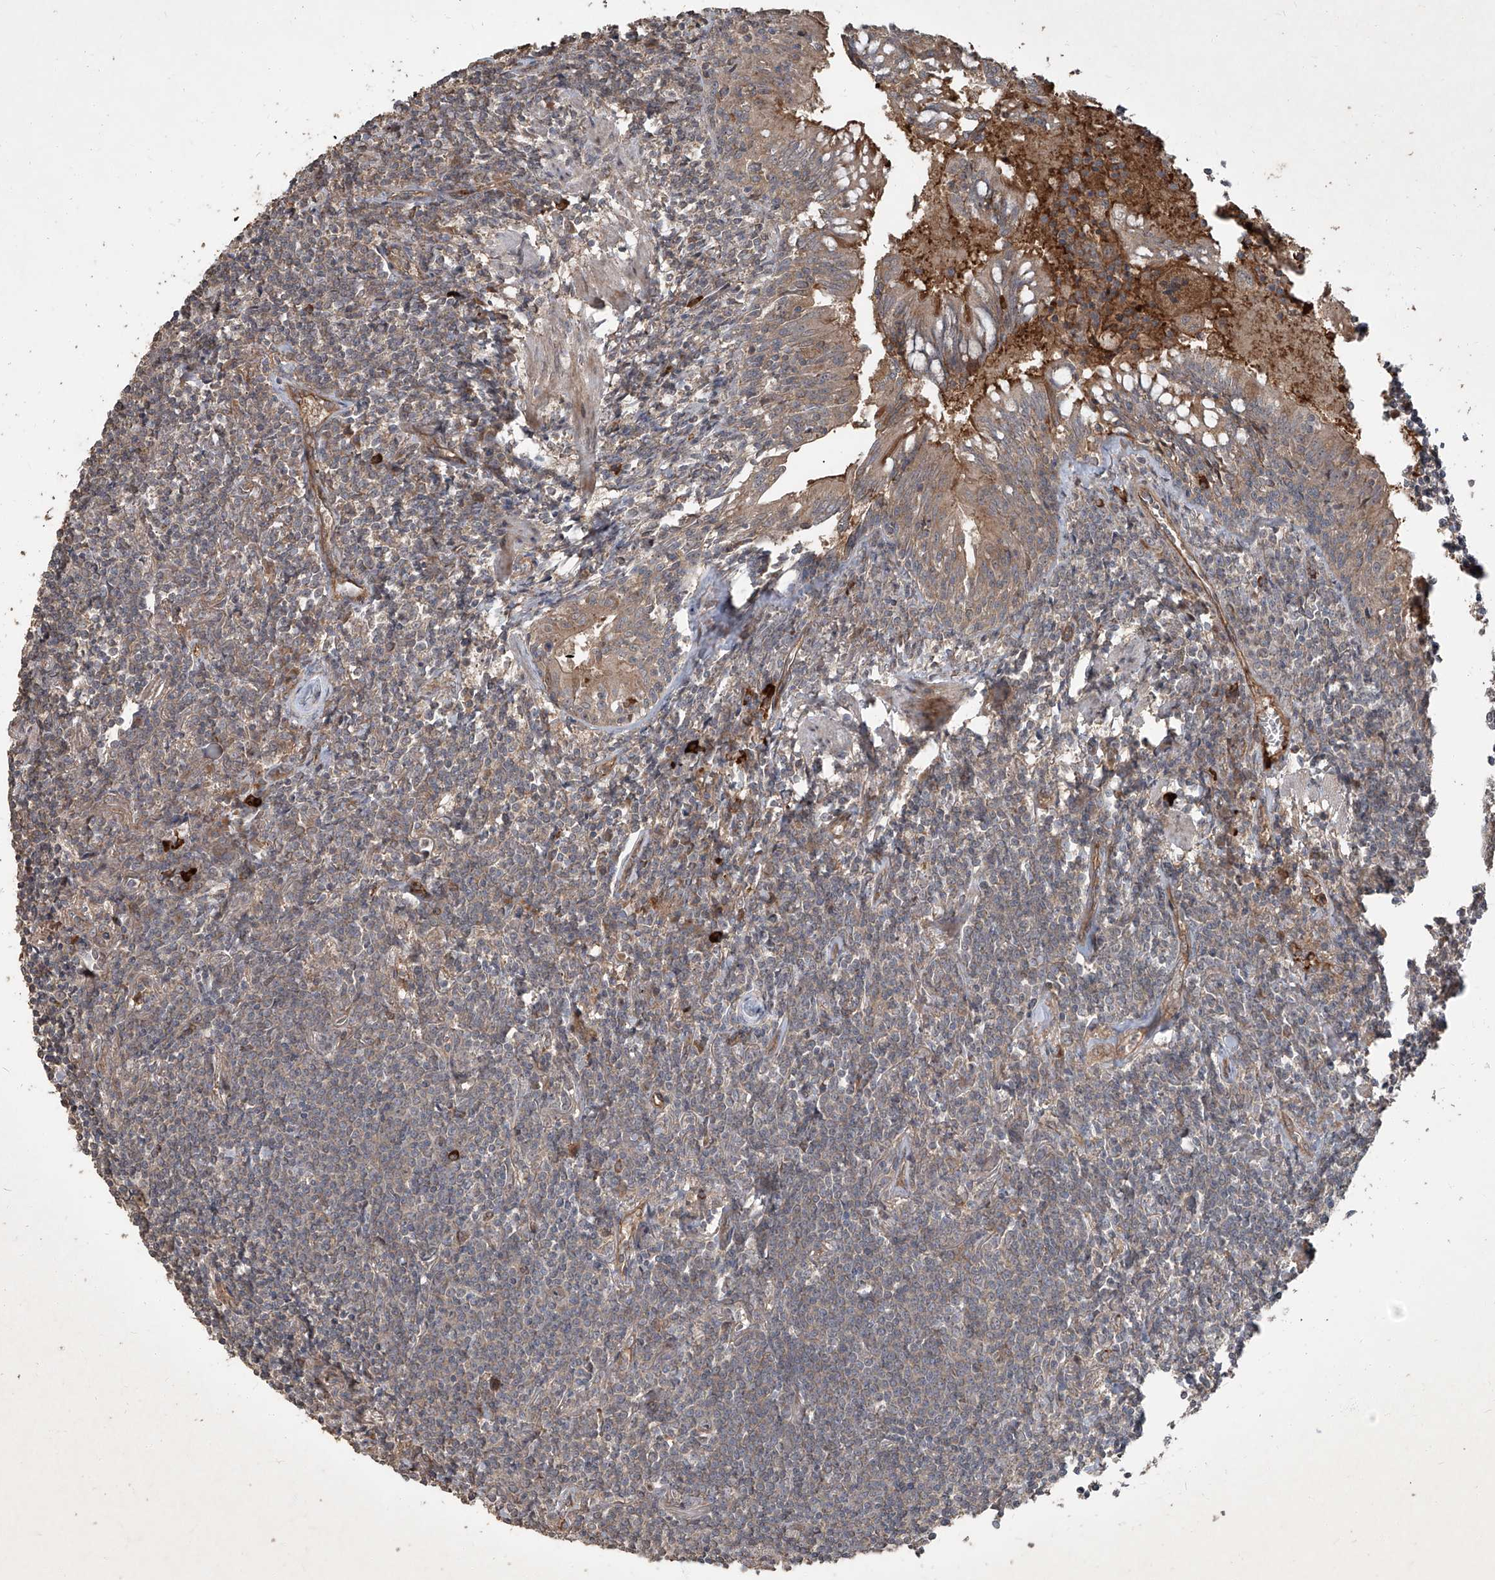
{"staining": {"intensity": "weak", "quantity": "25%-75%", "location": "cytoplasmic/membranous"}, "tissue": "lymphoma", "cell_type": "Tumor cells", "image_type": "cancer", "snomed": [{"axis": "morphology", "description": "Malignant lymphoma, non-Hodgkin's type, Low grade"}, {"axis": "topography", "description": "Lung"}], "caption": "IHC staining of lymphoma, which shows low levels of weak cytoplasmic/membranous expression in approximately 25%-75% of tumor cells indicating weak cytoplasmic/membranous protein staining. The staining was performed using DAB (3,3'-diaminobenzidine) (brown) for protein detection and nuclei were counterstained in hematoxylin (blue).", "gene": "CCN1", "patient": {"sex": "female", "age": 71}}